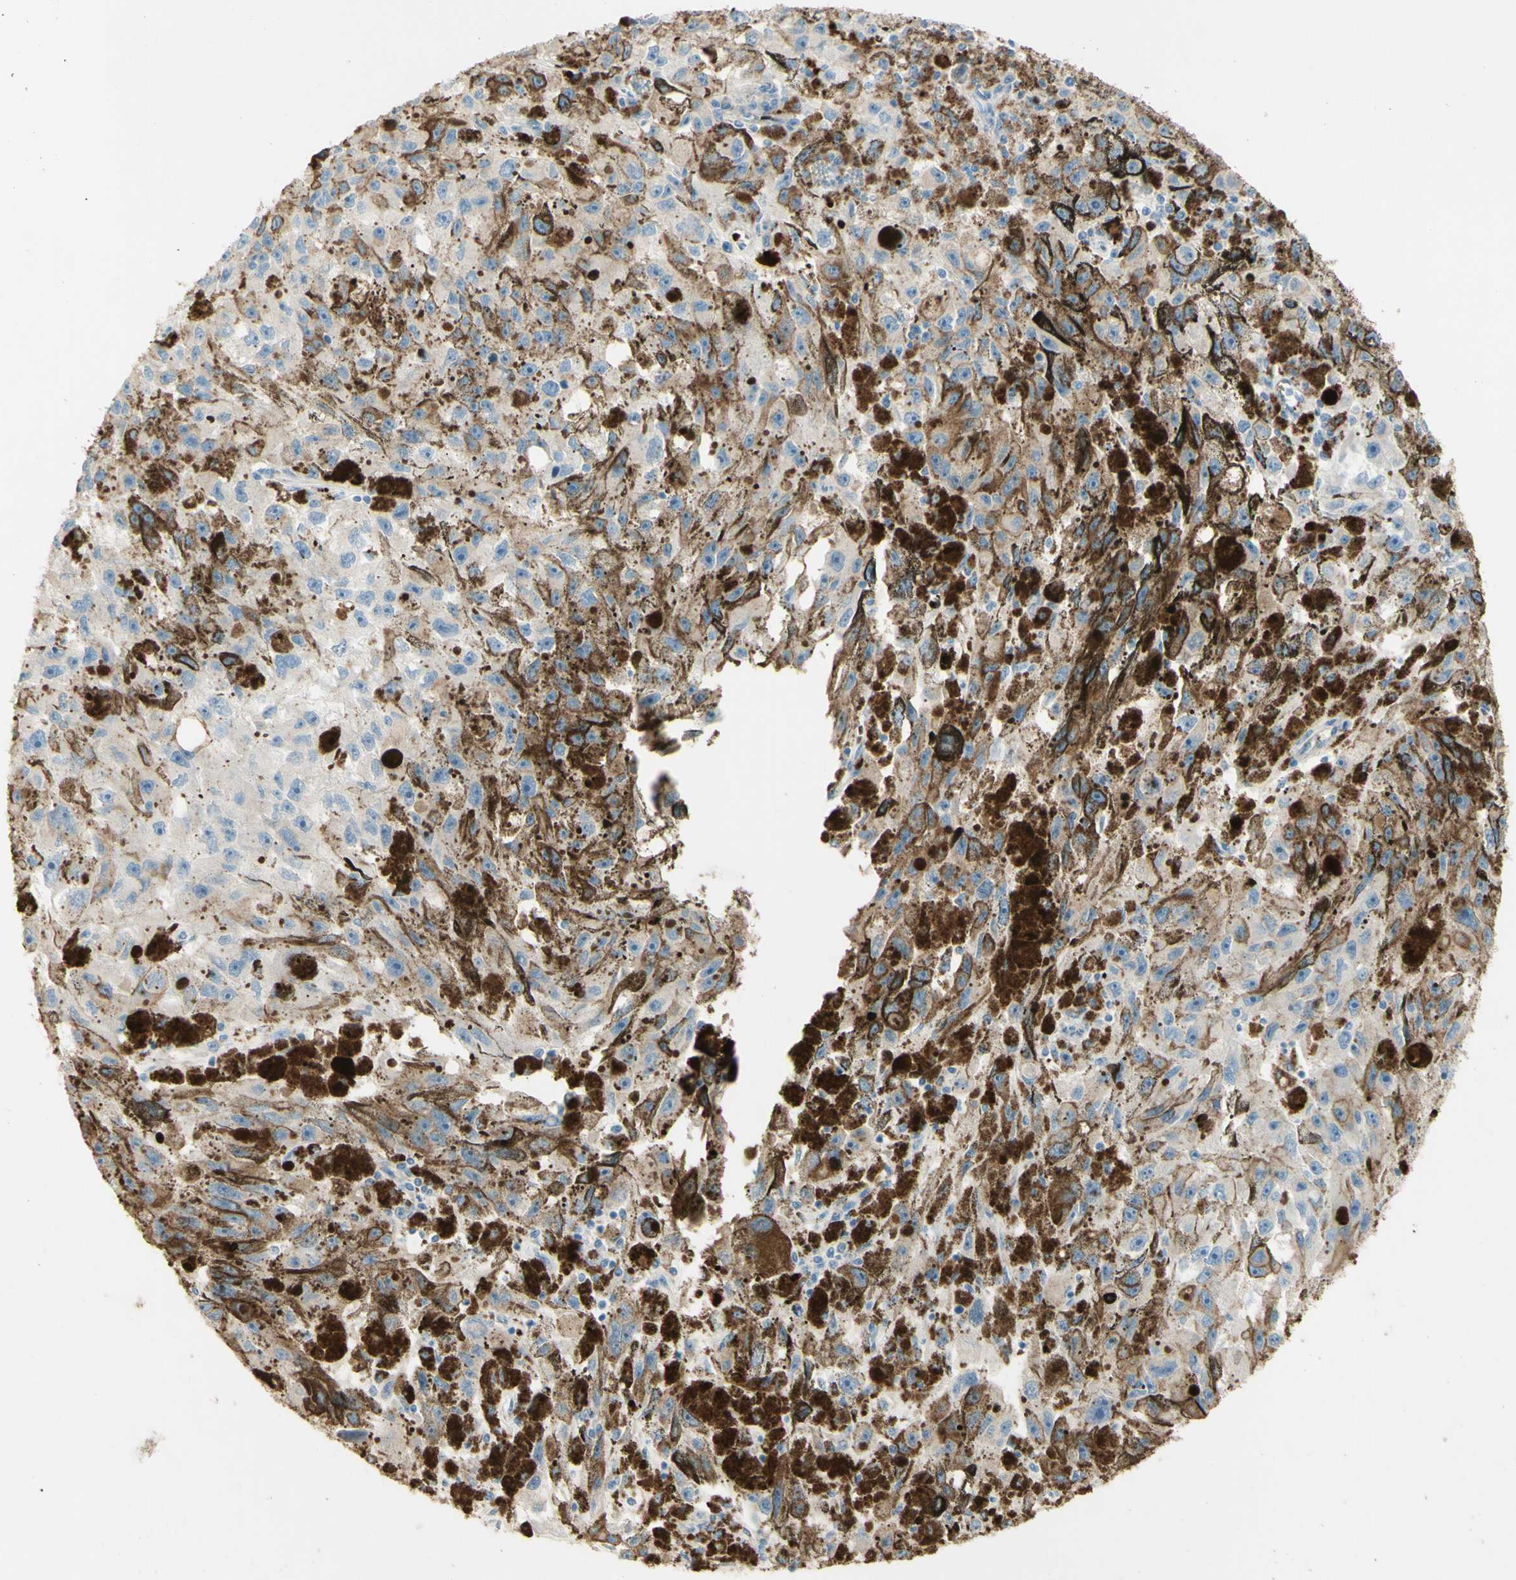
{"staining": {"intensity": "weak", "quantity": "<25%", "location": "cytoplasmic/membranous"}, "tissue": "melanoma", "cell_type": "Tumor cells", "image_type": "cancer", "snomed": [{"axis": "morphology", "description": "Malignant melanoma, NOS"}, {"axis": "topography", "description": "Skin"}], "caption": "There is no significant staining in tumor cells of melanoma.", "gene": "GAN", "patient": {"sex": "female", "age": 104}}